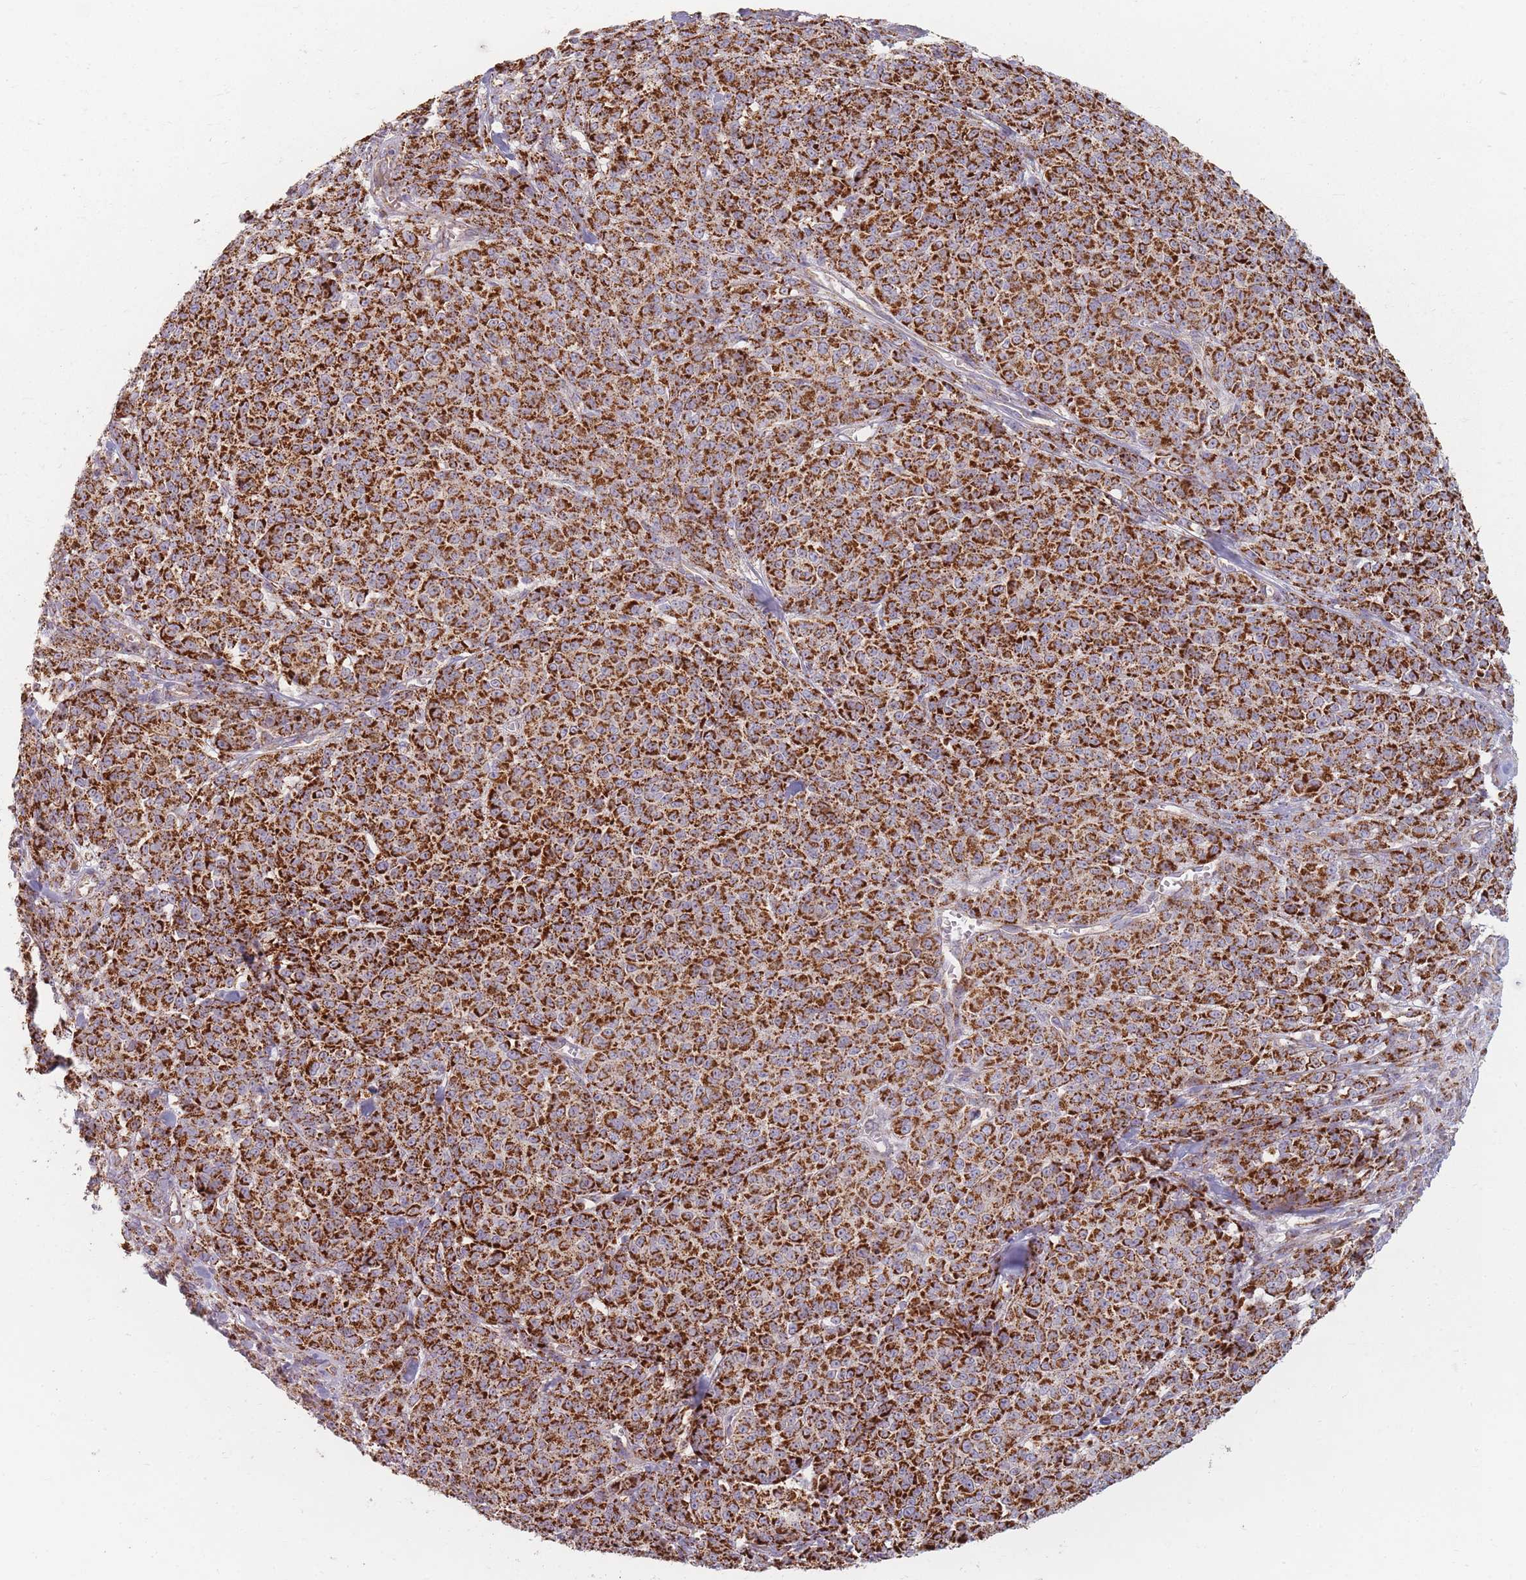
{"staining": {"intensity": "strong", "quantity": ">75%", "location": "cytoplasmic/membranous"}, "tissue": "melanoma", "cell_type": "Tumor cells", "image_type": "cancer", "snomed": [{"axis": "morphology", "description": "Normal tissue, NOS"}, {"axis": "morphology", "description": "Malignant melanoma, NOS"}, {"axis": "topography", "description": "Skin"}], "caption": "Melanoma stained with immunohistochemistry (IHC) shows strong cytoplasmic/membranous expression in approximately >75% of tumor cells. Using DAB (brown) and hematoxylin (blue) stains, captured at high magnification using brightfield microscopy.", "gene": "ESRP2", "patient": {"sex": "female", "age": 34}}